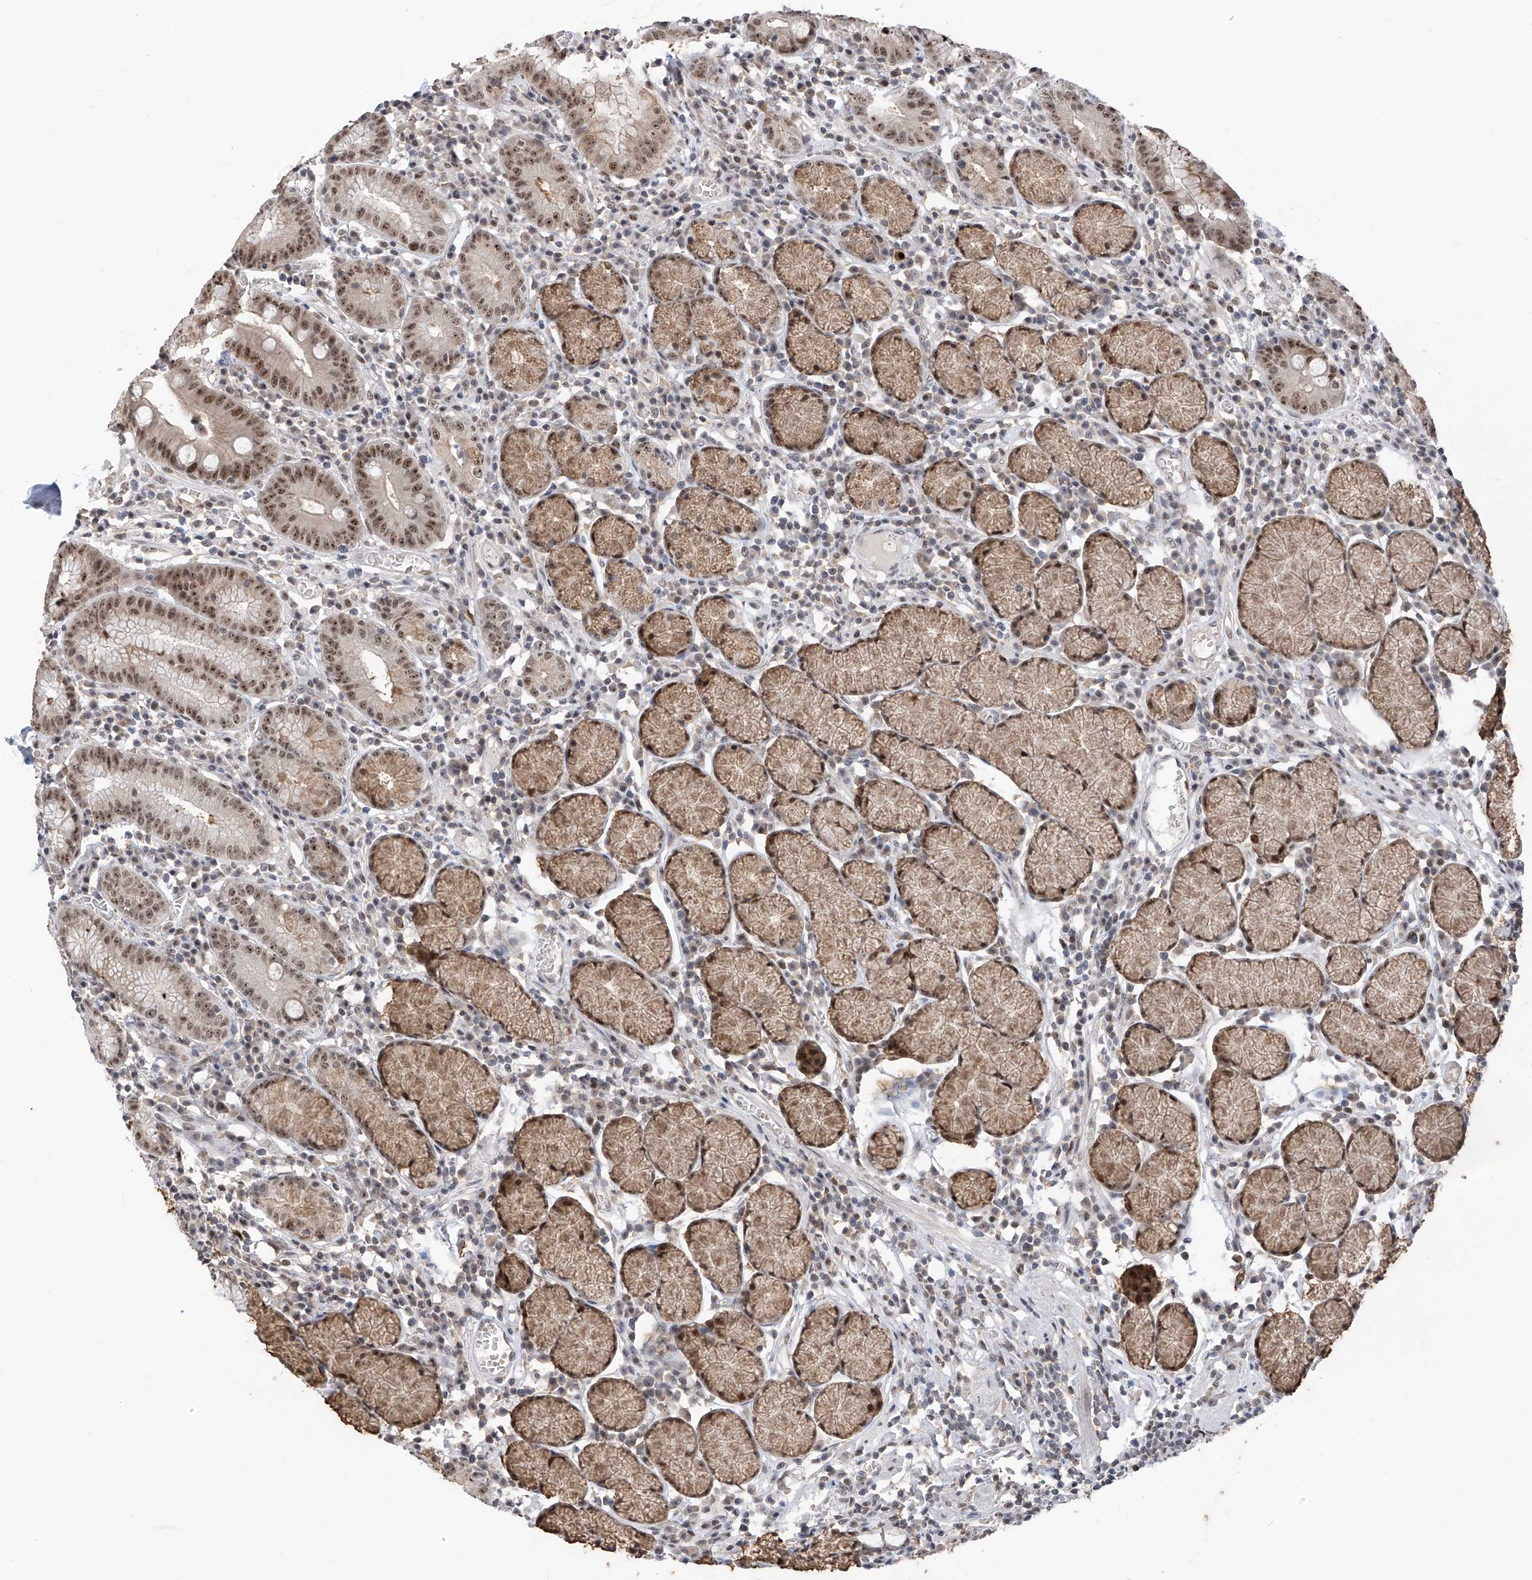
{"staining": {"intensity": "moderate", "quantity": "25%-75%", "location": "cytoplasmic/membranous,nuclear"}, "tissue": "stomach", "cell_type": "Glandular cells", "image_type": "normal", "snomed": [{"axis": "morphology", "description": "Normal tissue, NOS"}, {"axis": "topography", "description": "Stomach"}], "caption": "Immunohistochemical staining of benign stomach shows moderate cytoplasmic/membranous,nuclear protein staining in approximately 25%-75% of glandular cells. (DAB (3,3'-diaminobenzidine) = brown stain, brightfield microscopy at high magnification).", "gene": "C1orf131", "patient": {"sex": "male", "age": 55}}